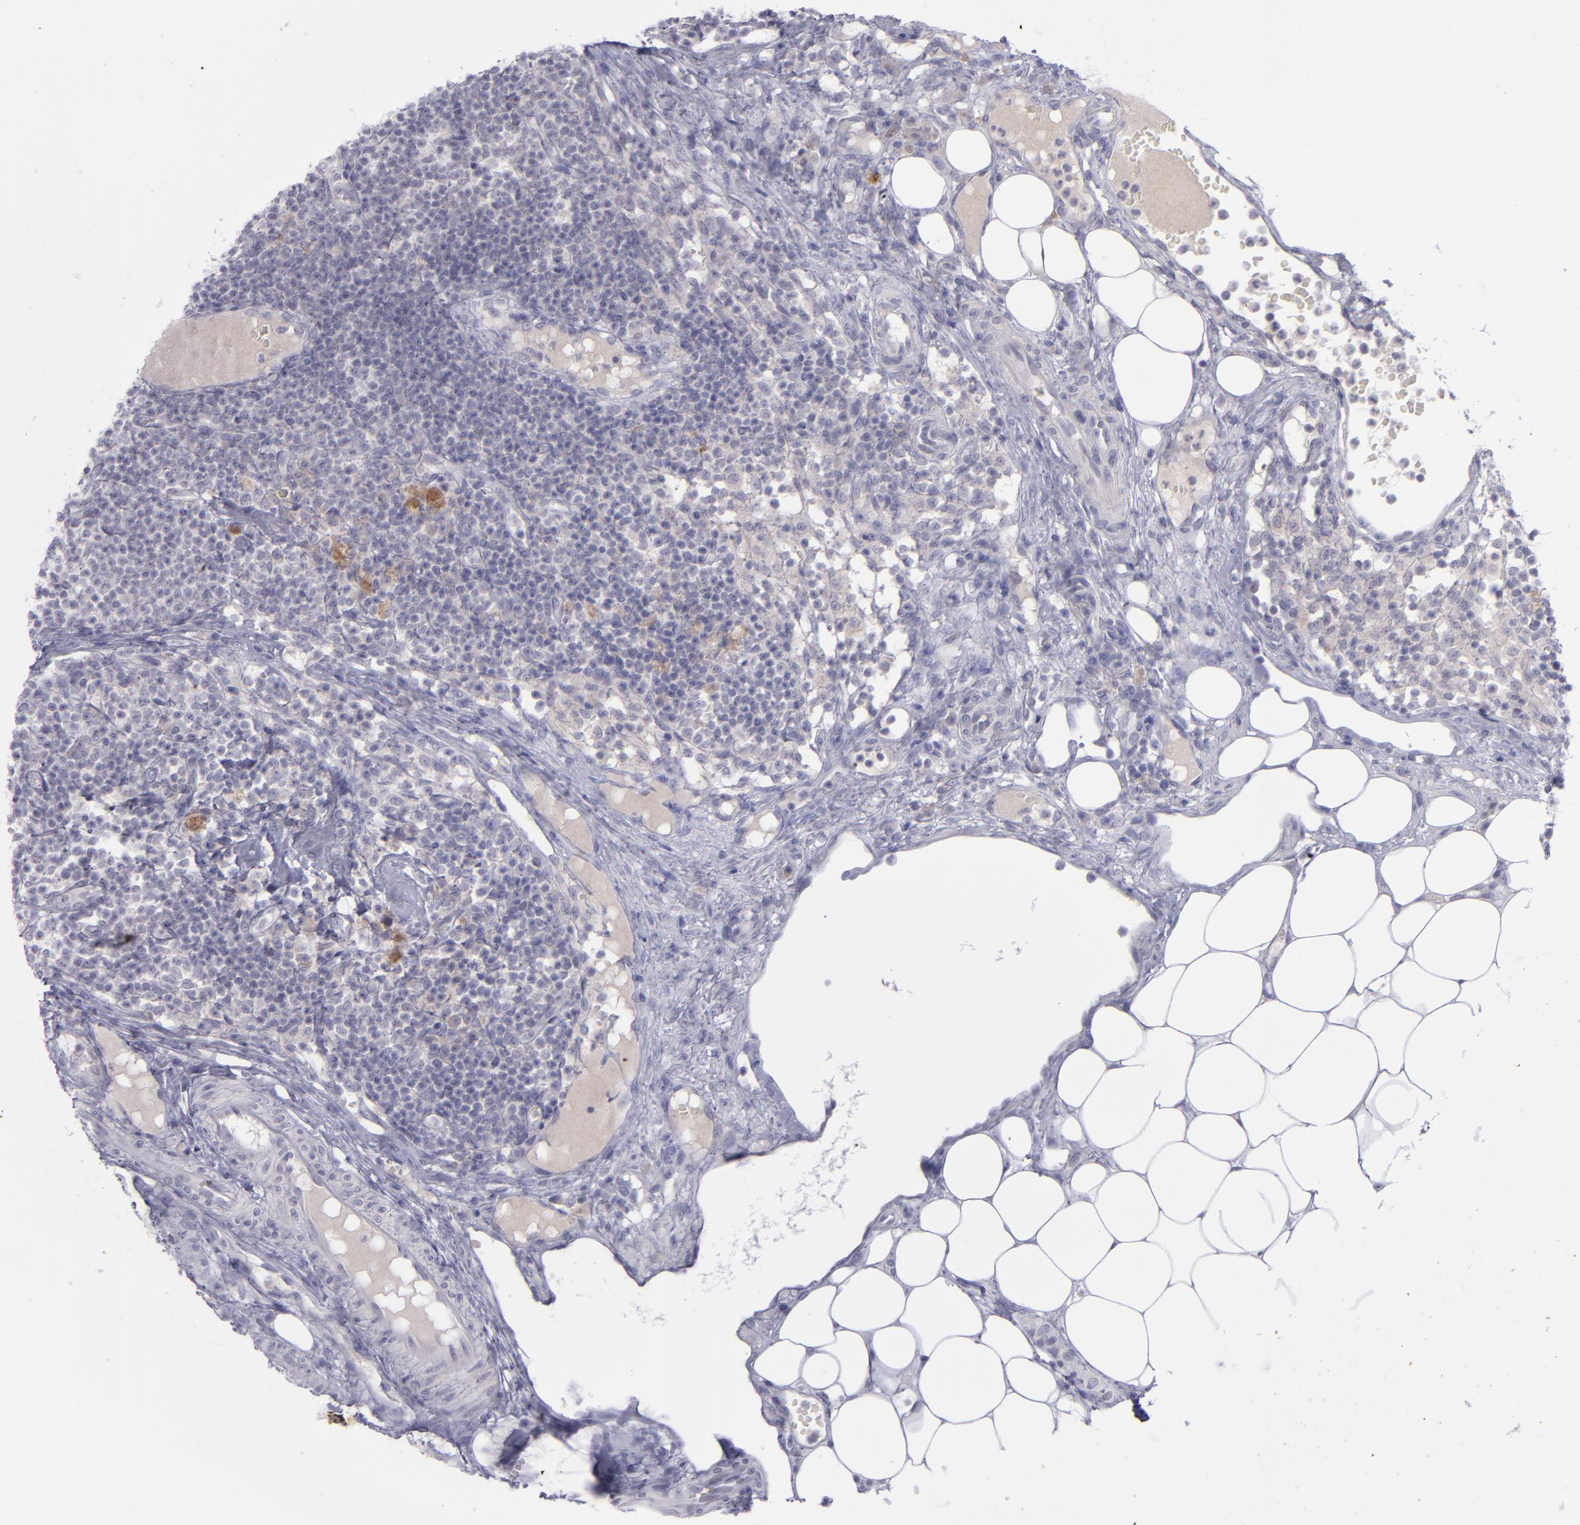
{"staining": {"intensity": "weak", "quantity": "25%-75%", "location": "cytoplasmic/membranous"}, "tissue": "lymph node", "cell_type": "Non-germinal center cells", "image_type": "normal", "snomed": [{"axis": "morphology", "description": "Normal tissue, NOS"}, {"axis": "topography", "description": "Lymph node"}], "caption": "Immunohistochemistry of normal lymph node exhibits low levels of weak cytoplasmic/membranous positivity in approximately 25%-75% of non-germinal center cells.", "gene": "EVPL", "patient": {"sex": "female", "age": 42}}